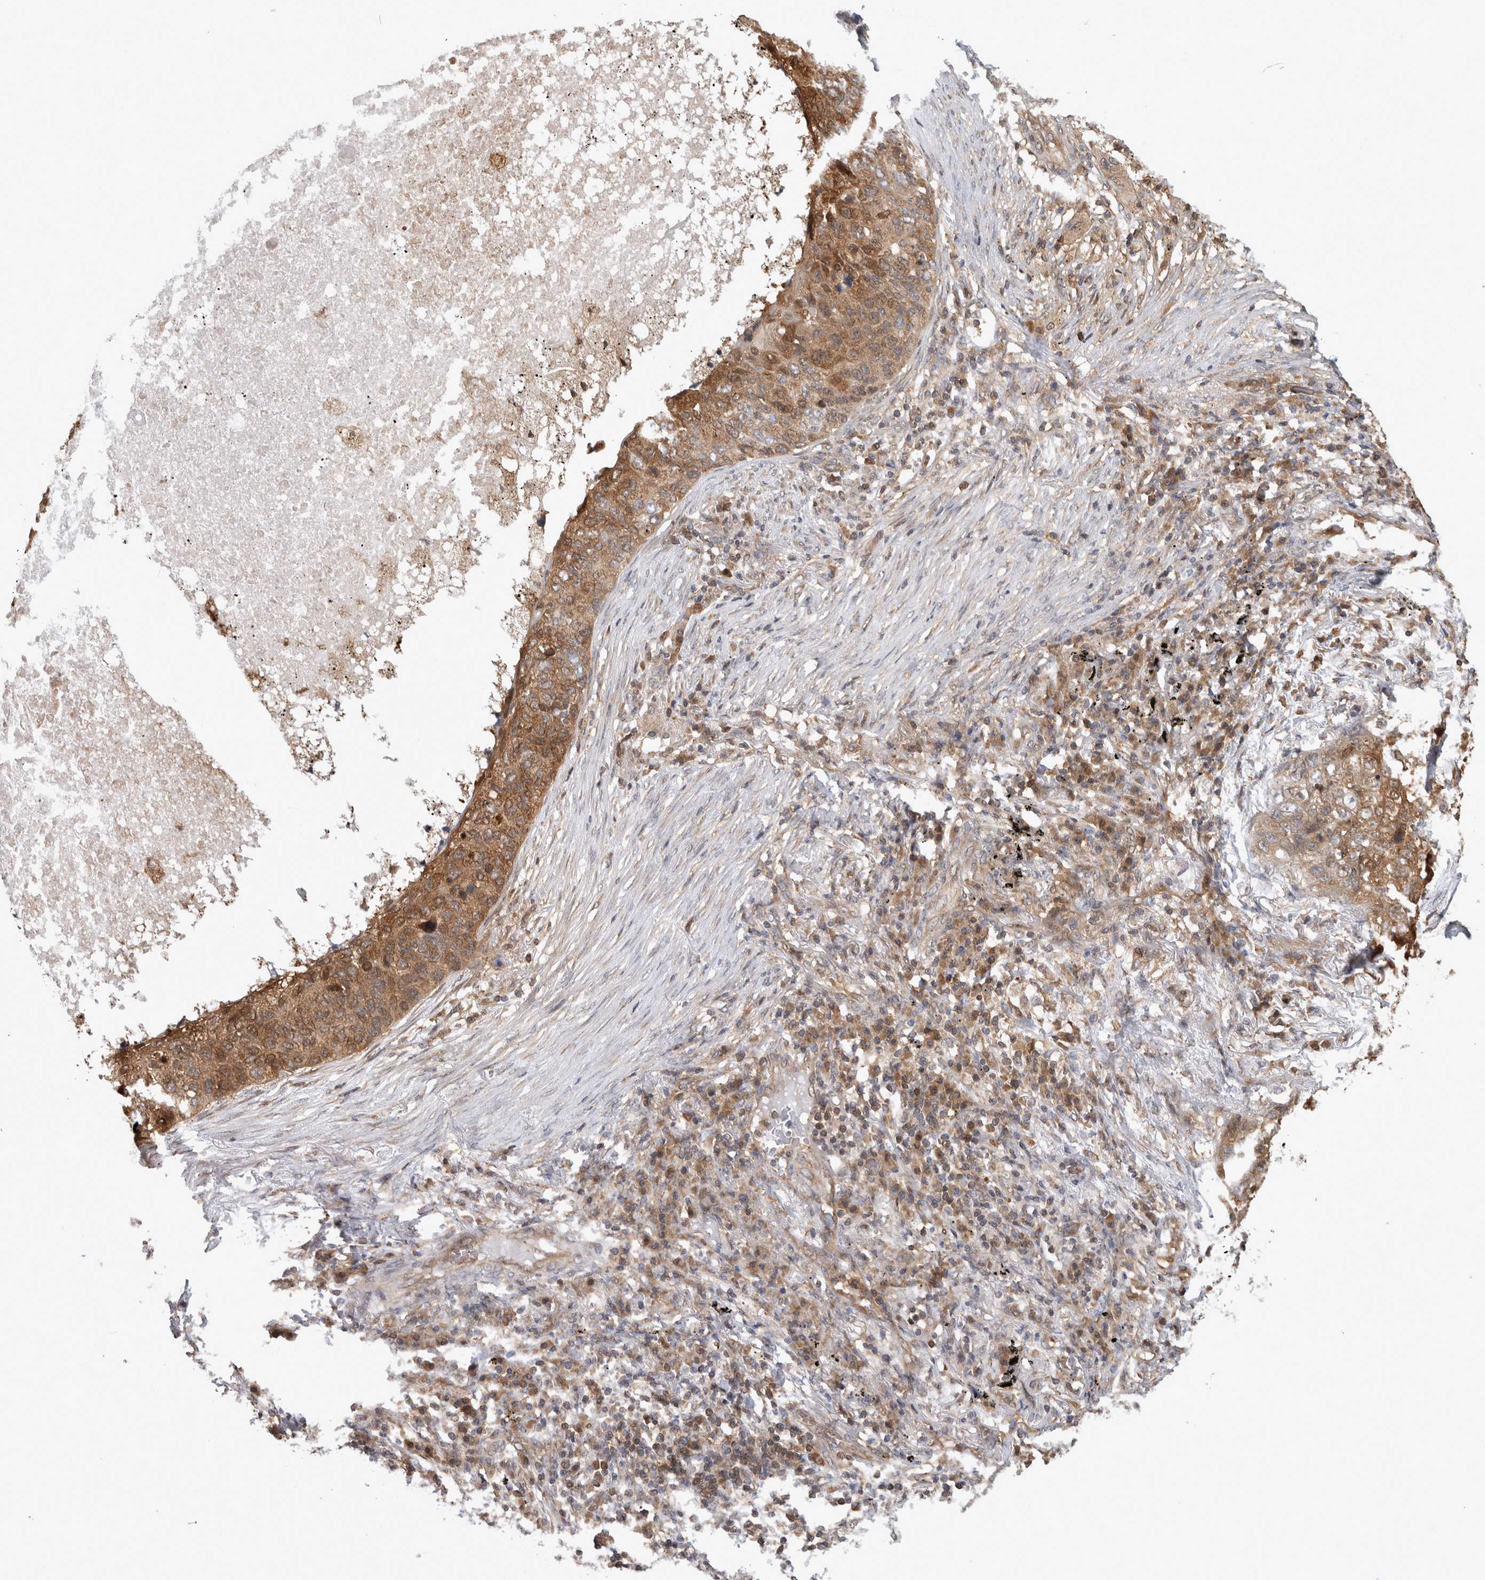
{"staining": {"intensity": "moderate", "quantity": ">75%", "location": "cytoplasmic/membranous"}, "tissue": "lung cancer", "cell_type": "Tumor cells", "image_type": "cancer", "snomed": [{"axis": "morphology", "description": "Squamous cell carcinoma, NOS"}, {"axis": "topography", "description": "Lung"}], "caption": "Lung cancer stained with immunohistochemistry exhibits moderate cytoplasmic/membranous expression in about >75% of tumor cells.", "gene": "ASTN2", "patient": {"sex": "female", "age": 63}}